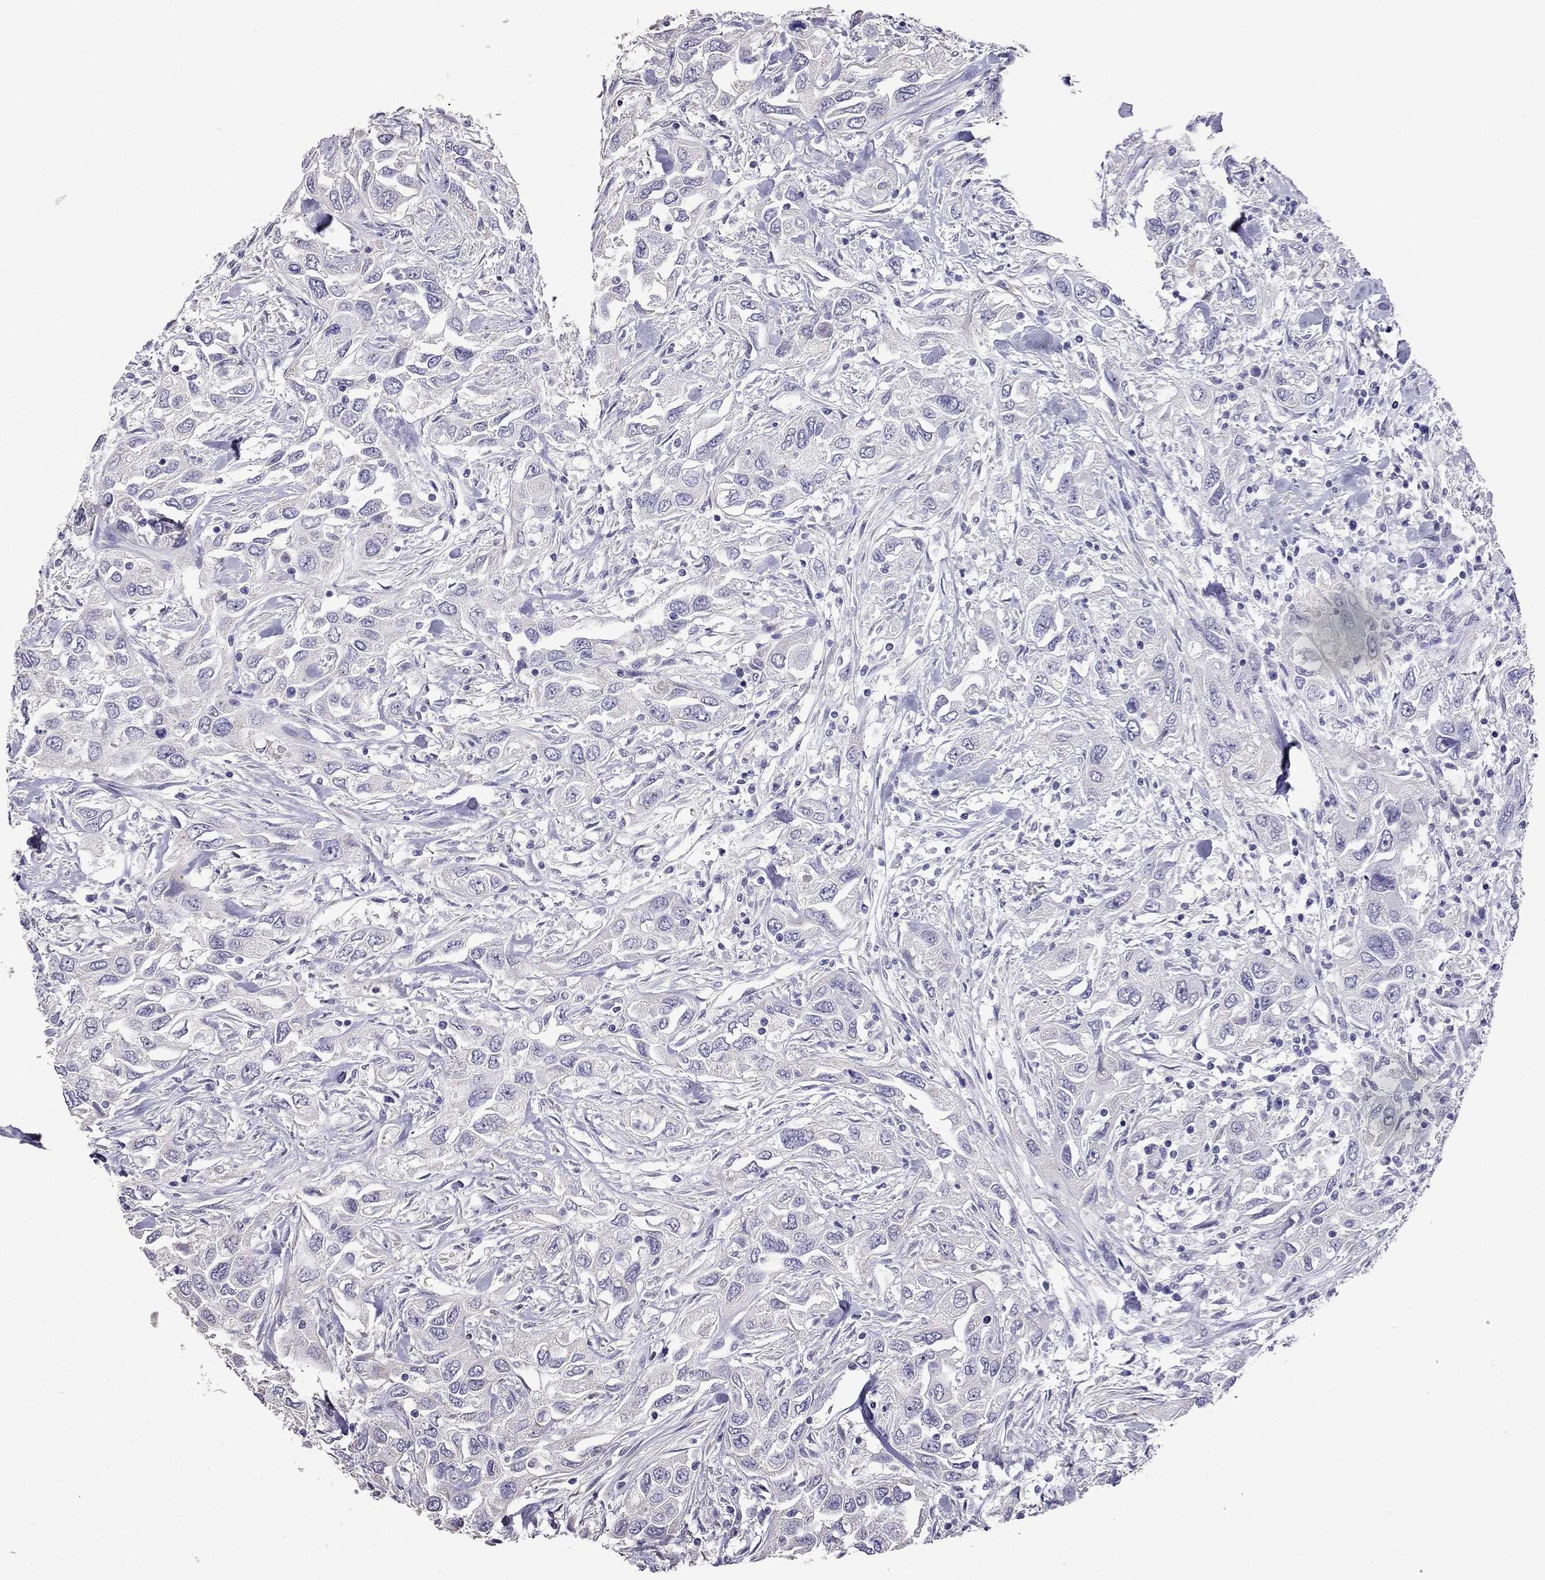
{"staining": {"intensity": "negative", "quantity": "none", "location": "none"}, "tissue": "urothelial cancer", "cell_type": "Tumor cells", "image_type": "cancer", "snomed": [{"axis": "morphology", "description": "Urothelial carcinoma, High grade"}, {"axis": "topography", "description": "Urinary bladder"}], "caption": "Urothelial carcinoma (high-grade) was stained to show a protein in brown. There is no significant expression in tumor cells. The staining is performed using DAB brown chromogen with nuclei counter-stained in using hematoxylin.", "gene": "AK5", "patient": {"sex": "male", "age": 76}}